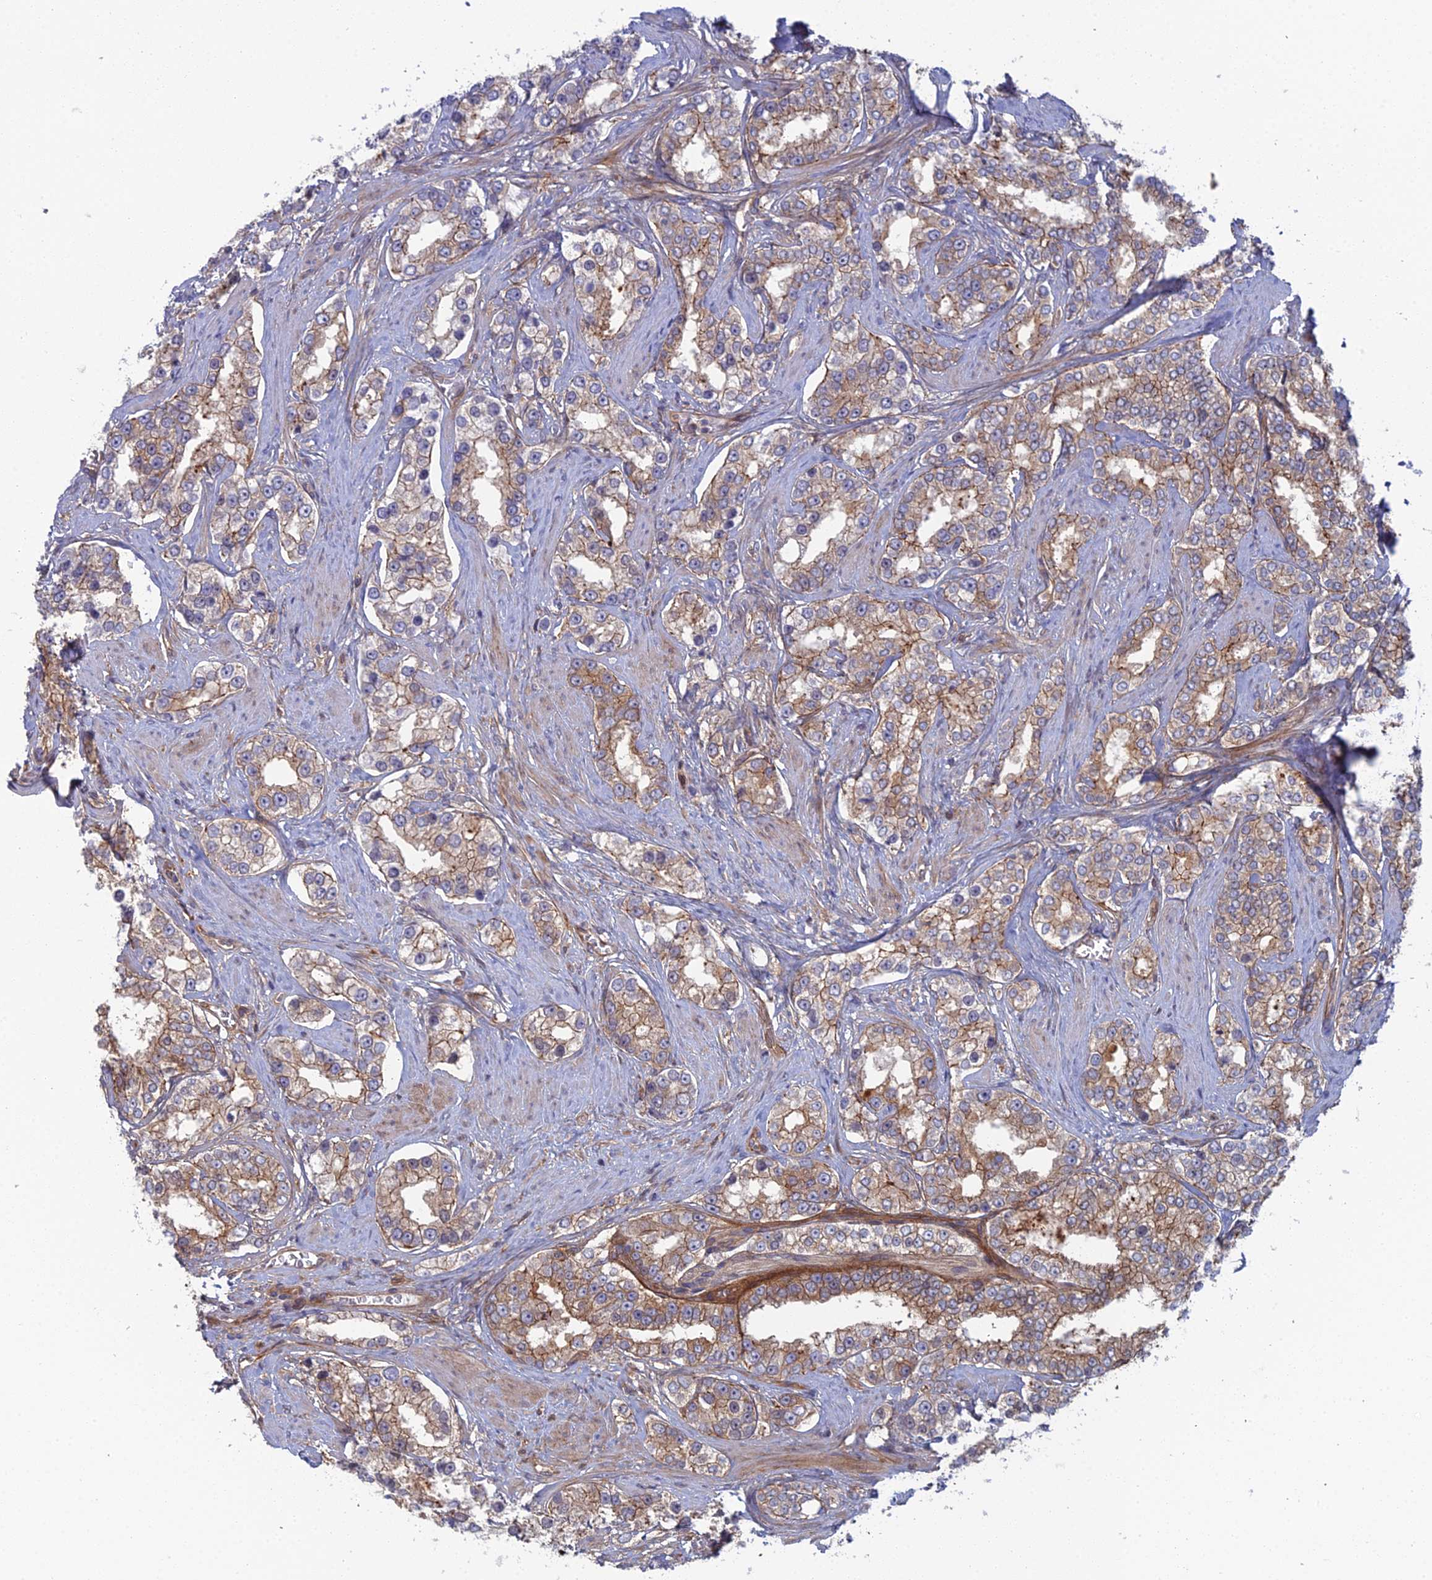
{"staining": {"intensity": "moderate", "quantity": ">75%", "location": "cytoplasmic/membranous"}, "tissue": "prostate cancer", "cell_type": "Tumor cells", "image_type": "cancer", "snomed": [{"axis": "morphology", "description": "Normal tissue, NOS"}, {"axis": "morphology", "description": "Adenocarcinoma, High grade"}, {"axis": "topography", "description": "Prostate"}], "caption": "An IHC photomicrograph of neoplastic tissue is shown. Protein staining in brown shows moderate cytoplasmic/membranous positivity in prostate adenocarcinoma (high-grade) within tumor cells. (DAB IHC with brightfield microscopy, high magnification).", "gene": "ABHD1", "patient": {"sex": "male", "age": 83}}